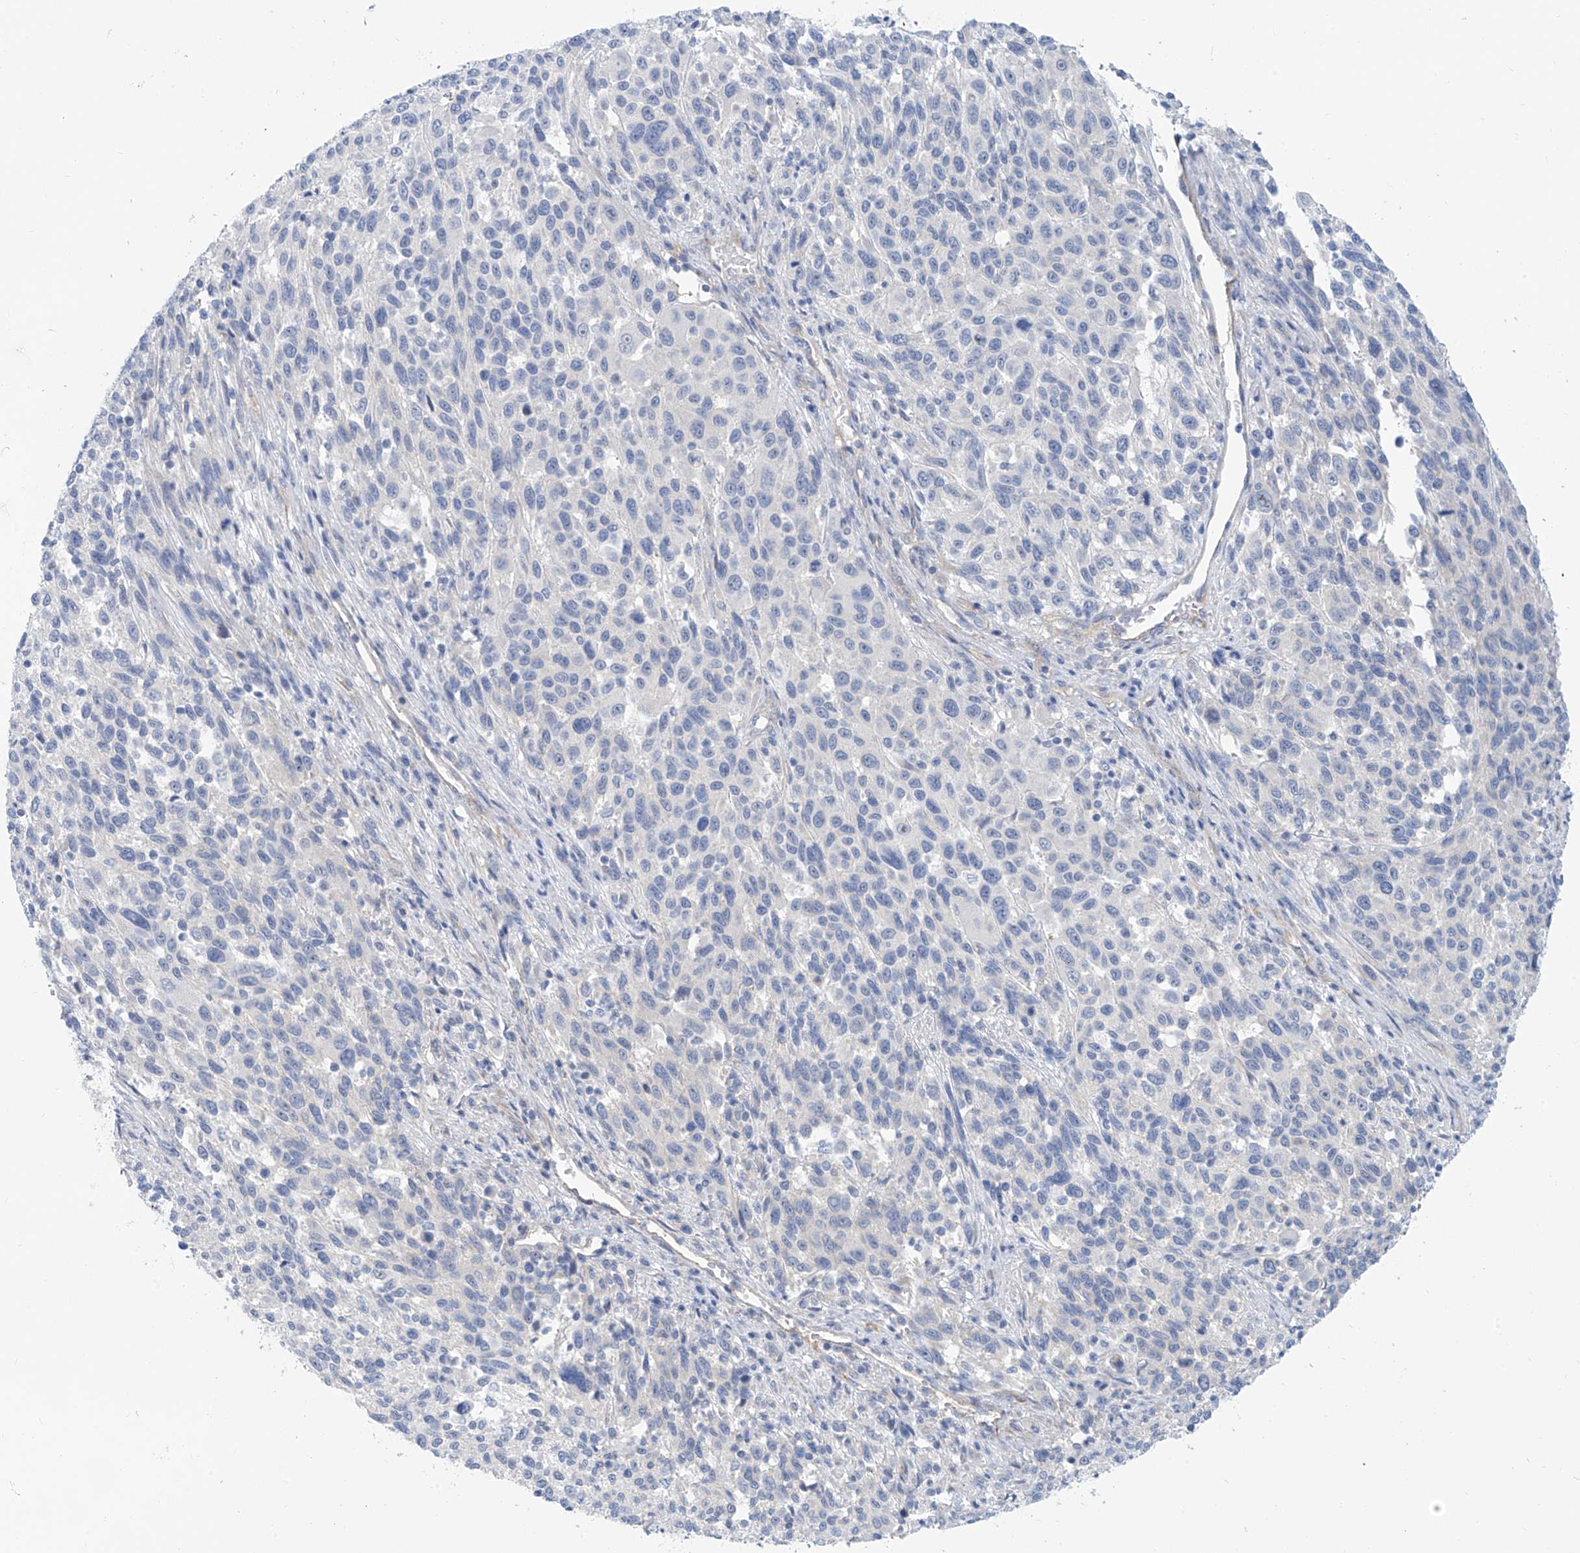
{"staining": {"intensity": "negative", "quantity": "none", "location": "none"}, "tissue": "melanoma", "cell_type": "Tumor cells", "image_type": "cancer", "snomed": [{"axis": "morphology", "description": "Malignant melanoma, Metastatic site"}, {"axis": "topography", "description": "Lymph node"}], "caption": "The histopathology image shows no staining of tumor cells in malignant melanoma (metastatic site). (DAB IHC visualized using brightfield microscopy, high magnification).", "gene": "PIK3C2B", "patient": {"sex": "male", "age": 61}}